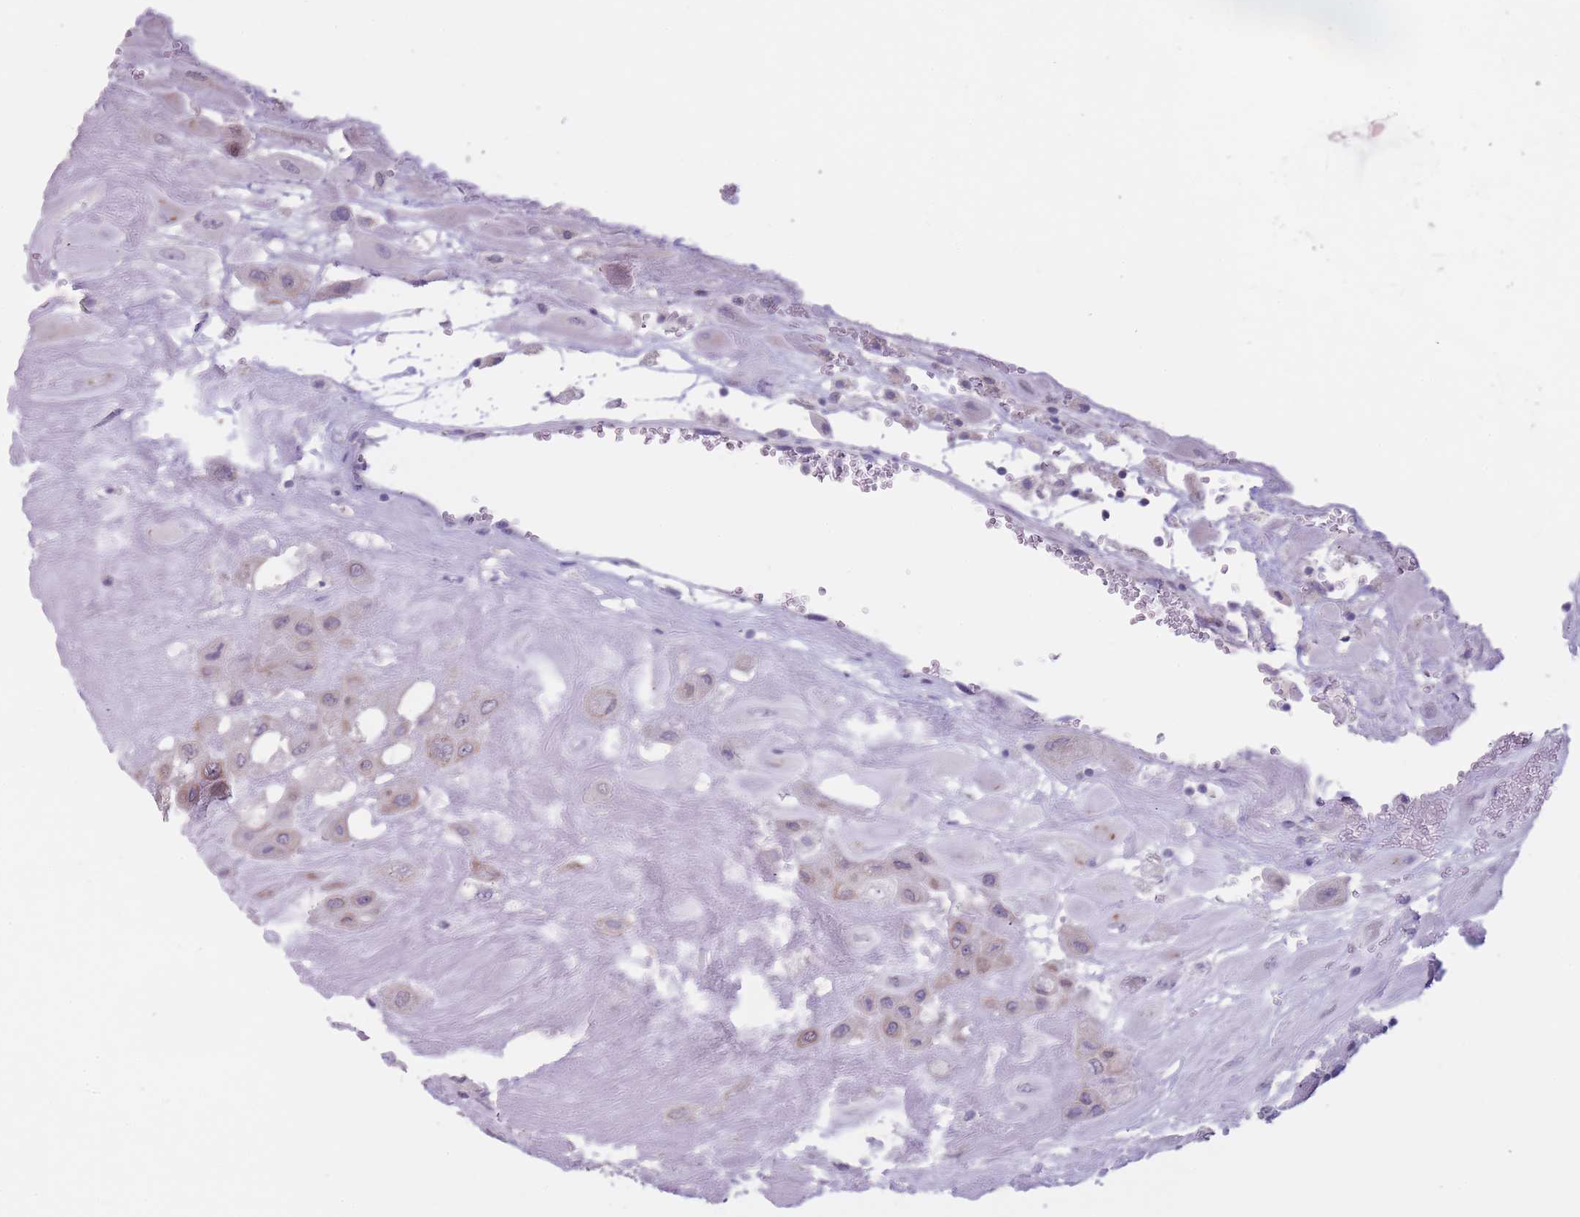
{"staining": {"intensity": "weak", "quantity": "25%-75%", "location": "cytoplasmic/membranous"}, "tissue": "placenta", "cell_type": "Decidual cells", "image_type": "normal", "snomed": [{"axis": "morphology", "description": "Normal tissue, NOS"}, {"axis": "topography", "description": "Placenta"}], "caption": "Placenta stained for a protein (brown) reveals weak cytoplasmic/membranous positive positivity in about 25%-75% of decidual cells.", "gene": "DCANP1", "patient": {"sex": "female", "age": 32}}